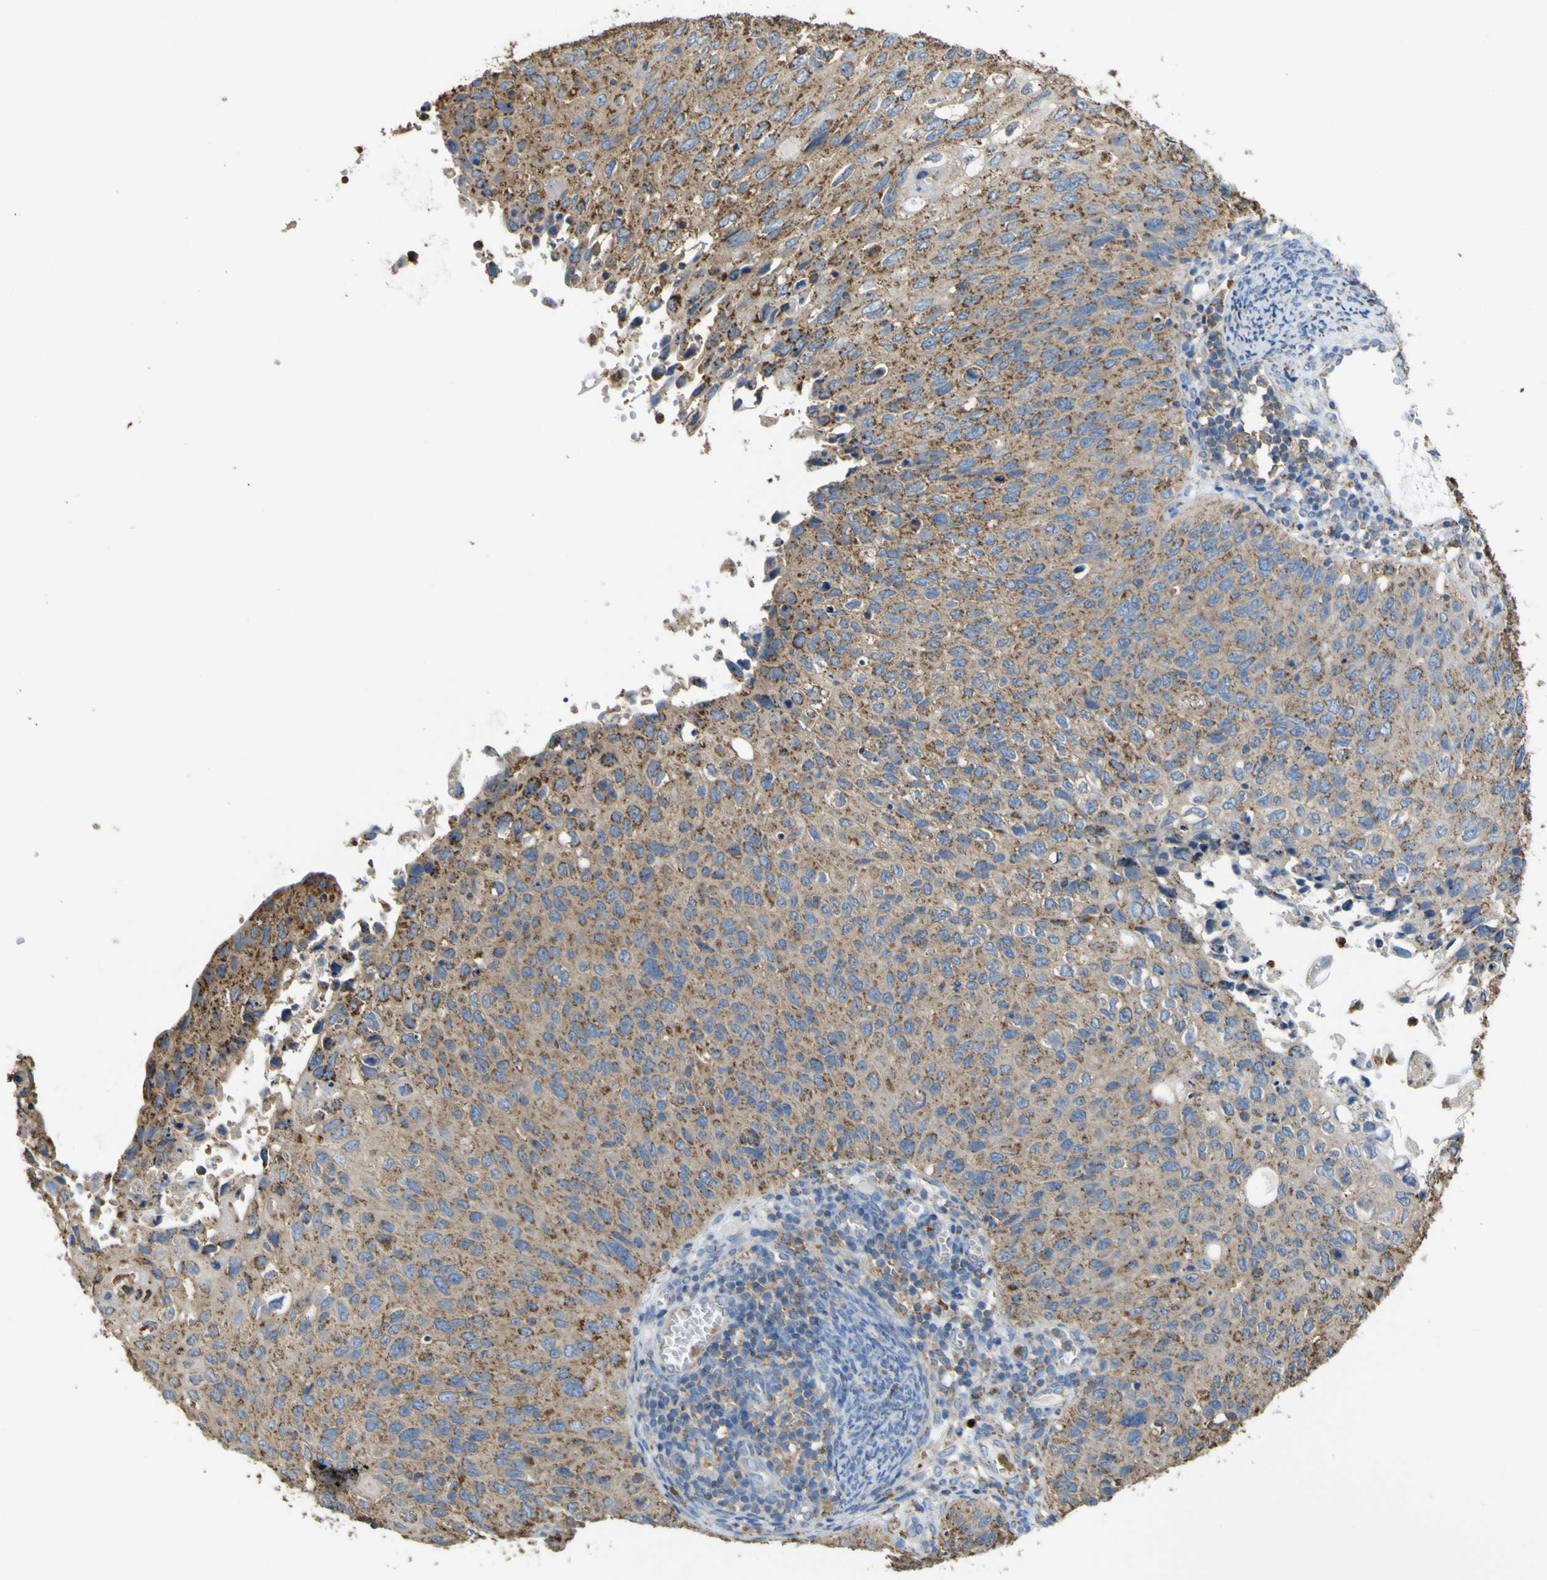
{"staining": {"intensity": "moderate", "quantity": ">75%", "location": "cytoplasmic/membranous"}, "tissue": "cervical cancer", "cell_type": "Tumor cells", "image_type": "cancer", "snomed": [{"axis": "morphology", "description": "Squamous cell carcinoma, NOS"}, {"axis": "topography", "description": "Cervix"}], "caption": "The histopathology image demonstrates staining of cervical squamous cell carcinoma, revealing moderate cytoplasmic/membranous protein positivity (brown color) within tumor cells.", "gene": "ACSL3", "patient": {"sex": "female", "age": 70}}